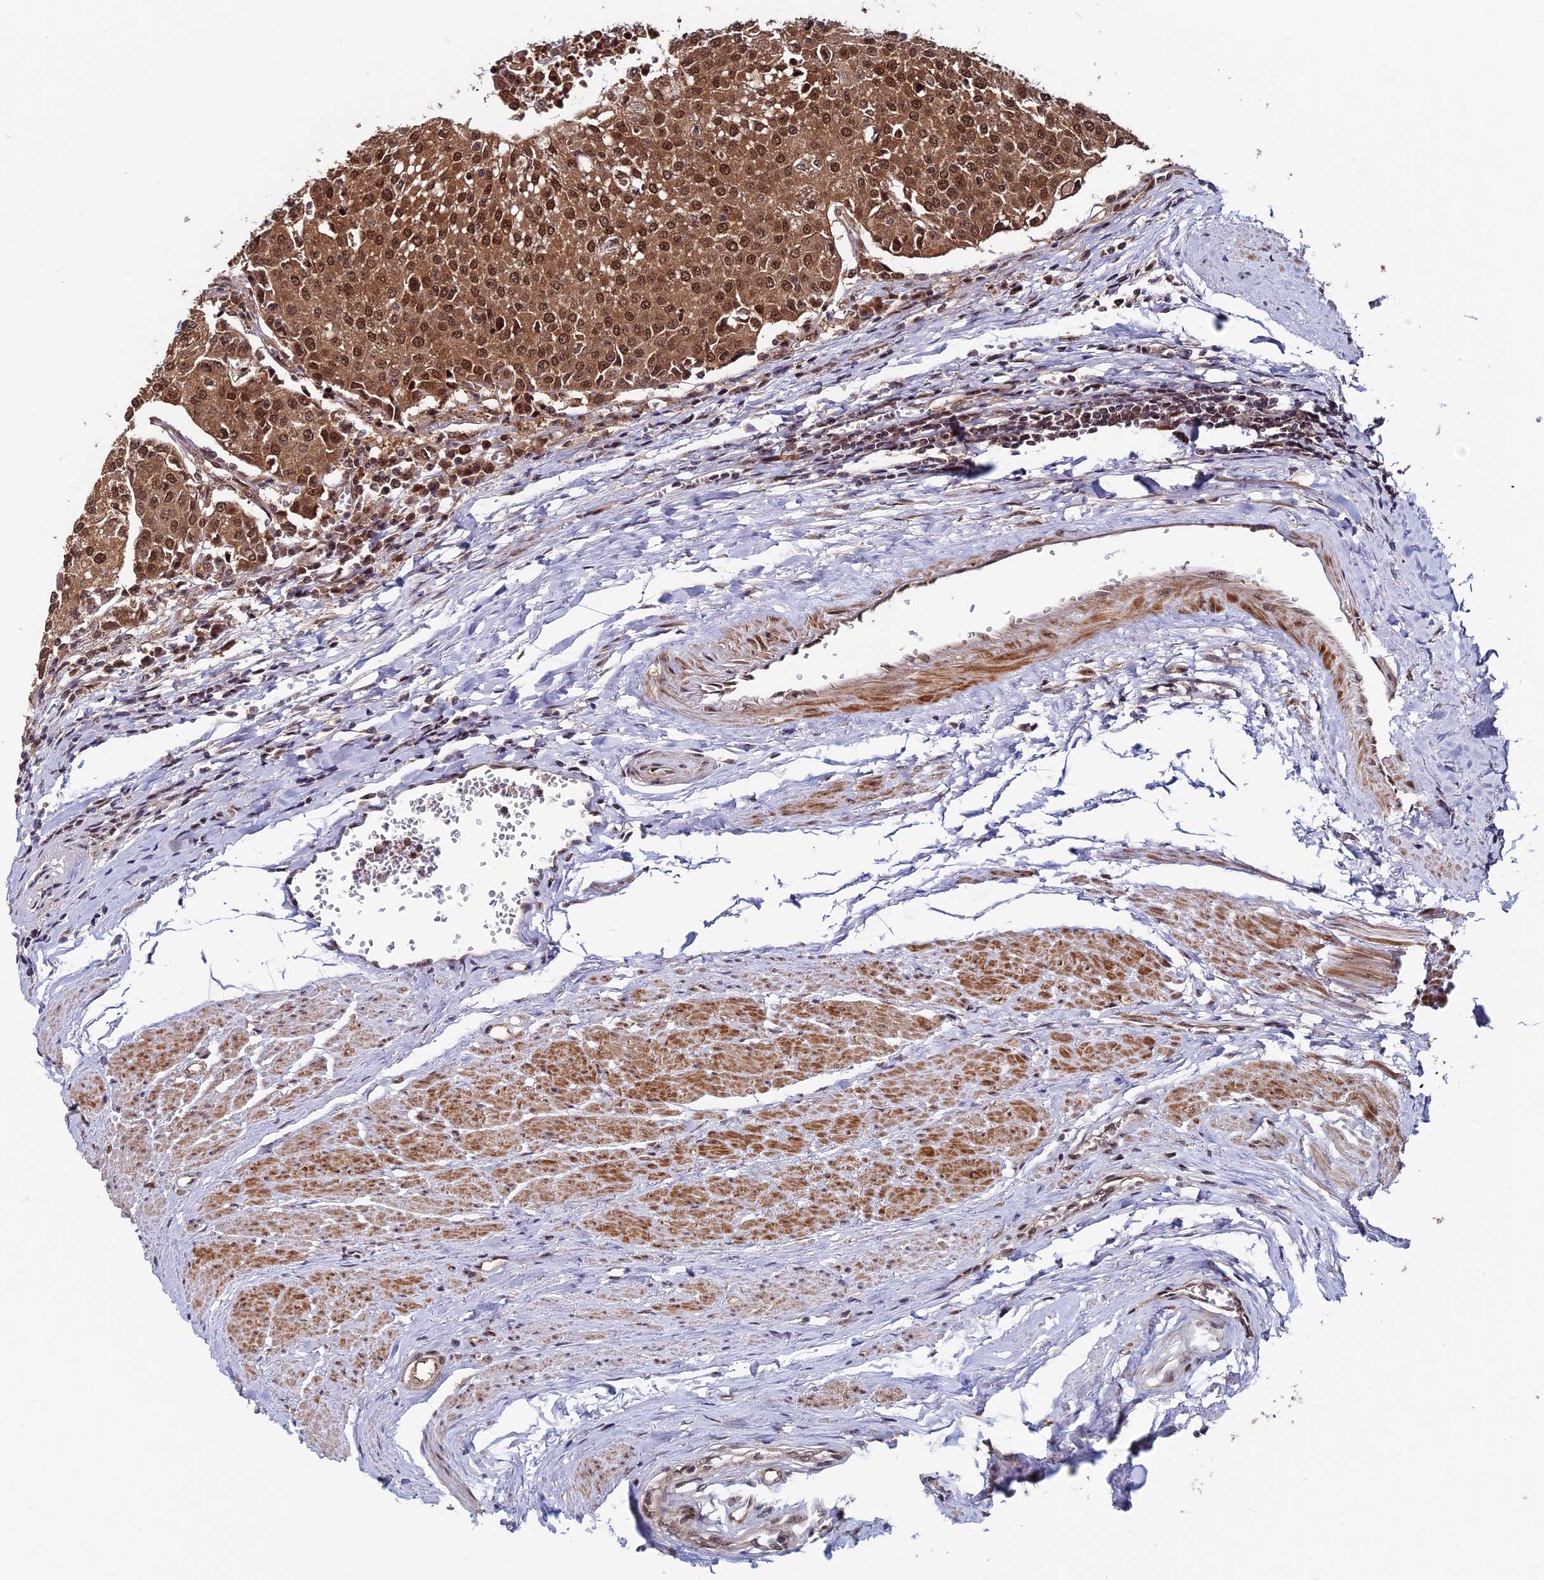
{"staining": {"intensity": "strong", "quantity": ">75%", "location": "cytoplasmic/membranous,nuclear"}, "tissue": "urothelial cancer", "cell_type": "Tumor cells", "image_type": "cancer", "snomed": [{"axis": "morphology", "description": "Urothelial carcinoma, High grade"}, {"axis": "topography", "description": "Urinary bladder"}], "caption": "A high amount of strong cytoplasmic/membranous and nuclear staining is present in about >75% of tumor cells in urothelial cancer tissue.", "gene": "FAM53C", "patient": {"sex": "female", "age": 85}}